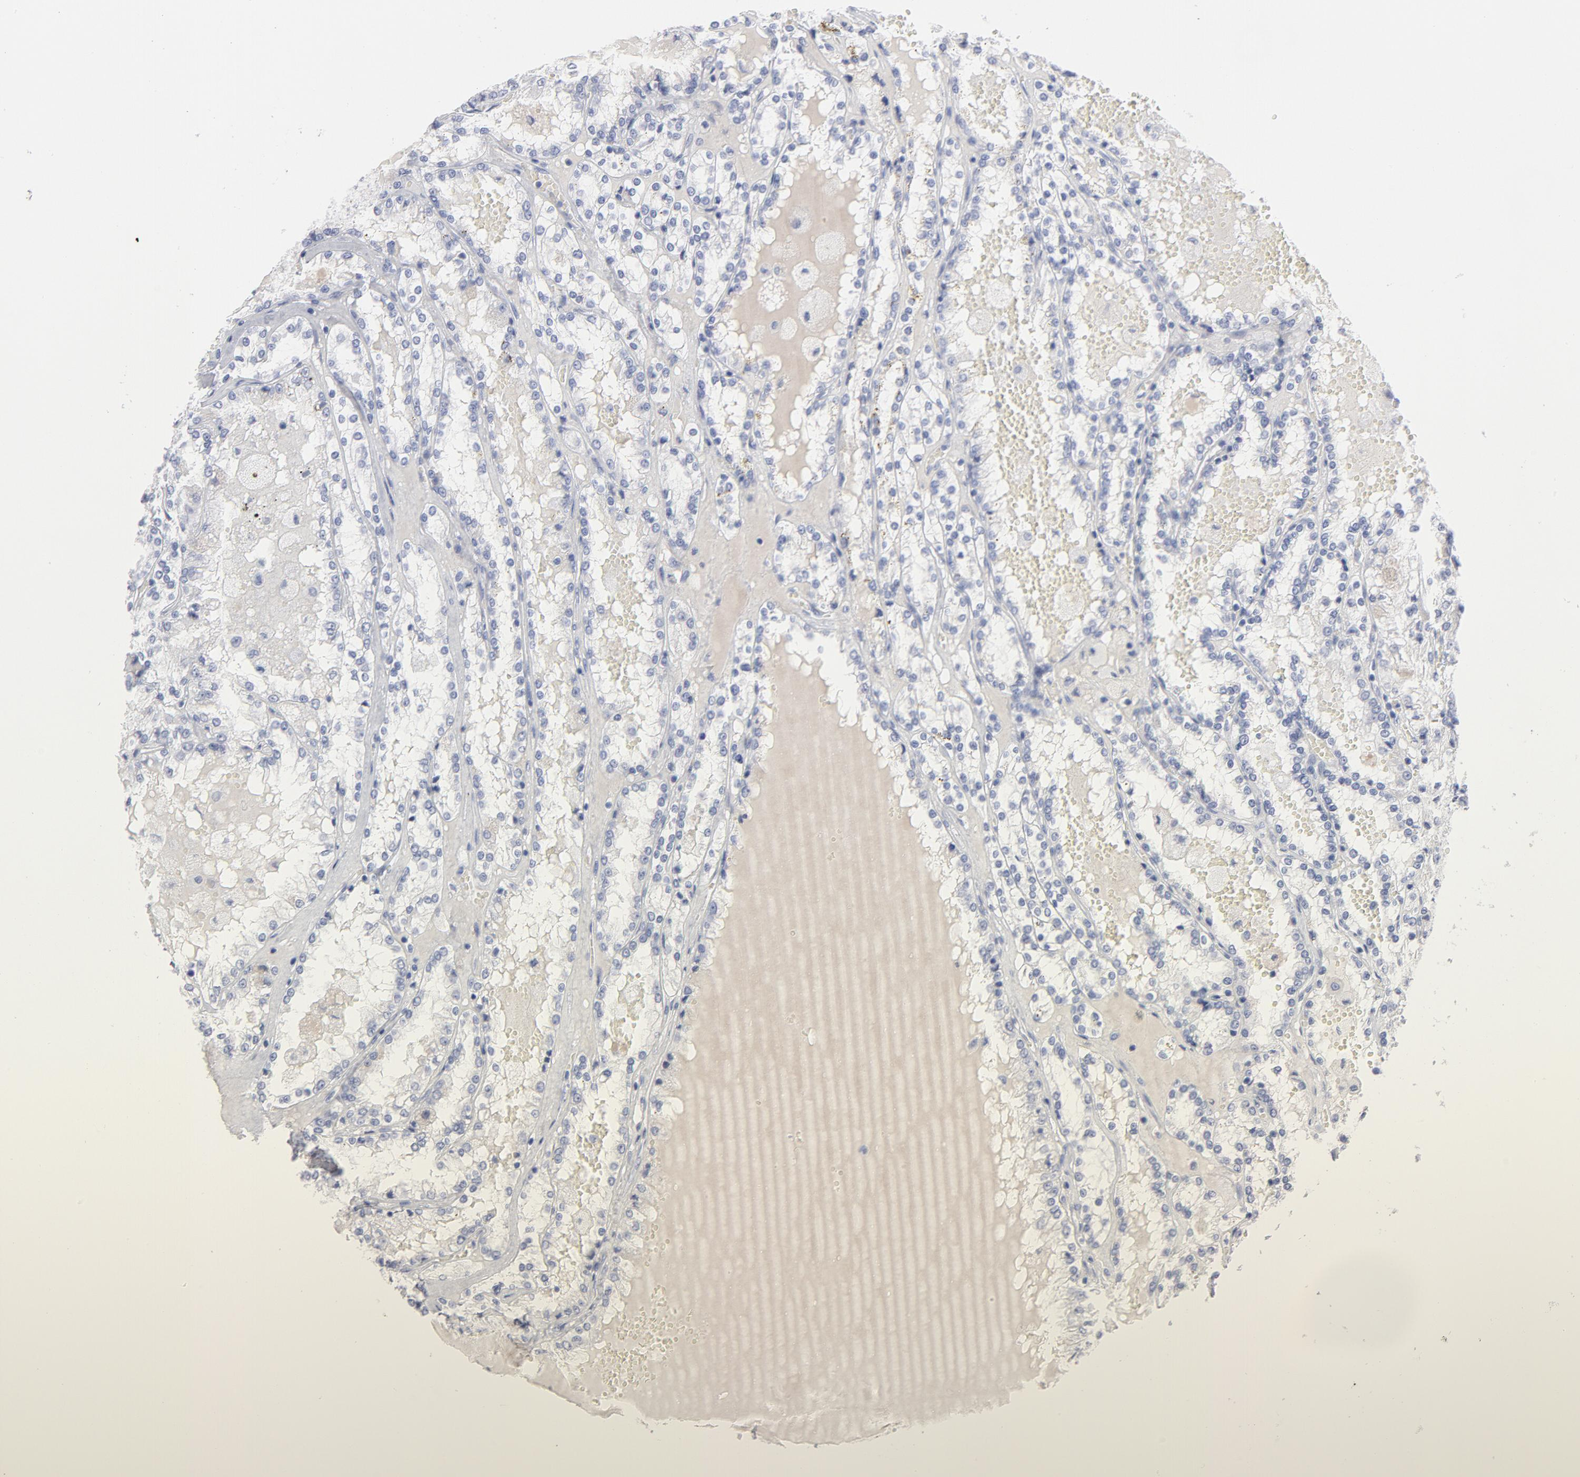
{"staining": {"intensity": "negative", "quantity": "none", "location": "none"}, "tissue": "renal cancer", "cell_type": "Tumor cells", "image_type": "cancer", "snomed": [{"axis": "morphology", "description": "Adenocarcinoma, NOS"}, {"axis": "topography", "description": "Kidney"}], "caption": "An IHC histopathology image of renal cancer is shown. There is no staining in tumor cells of renal cancer.", "gene": "MCM7", "patient": {"sex": "female", "age": 56}}